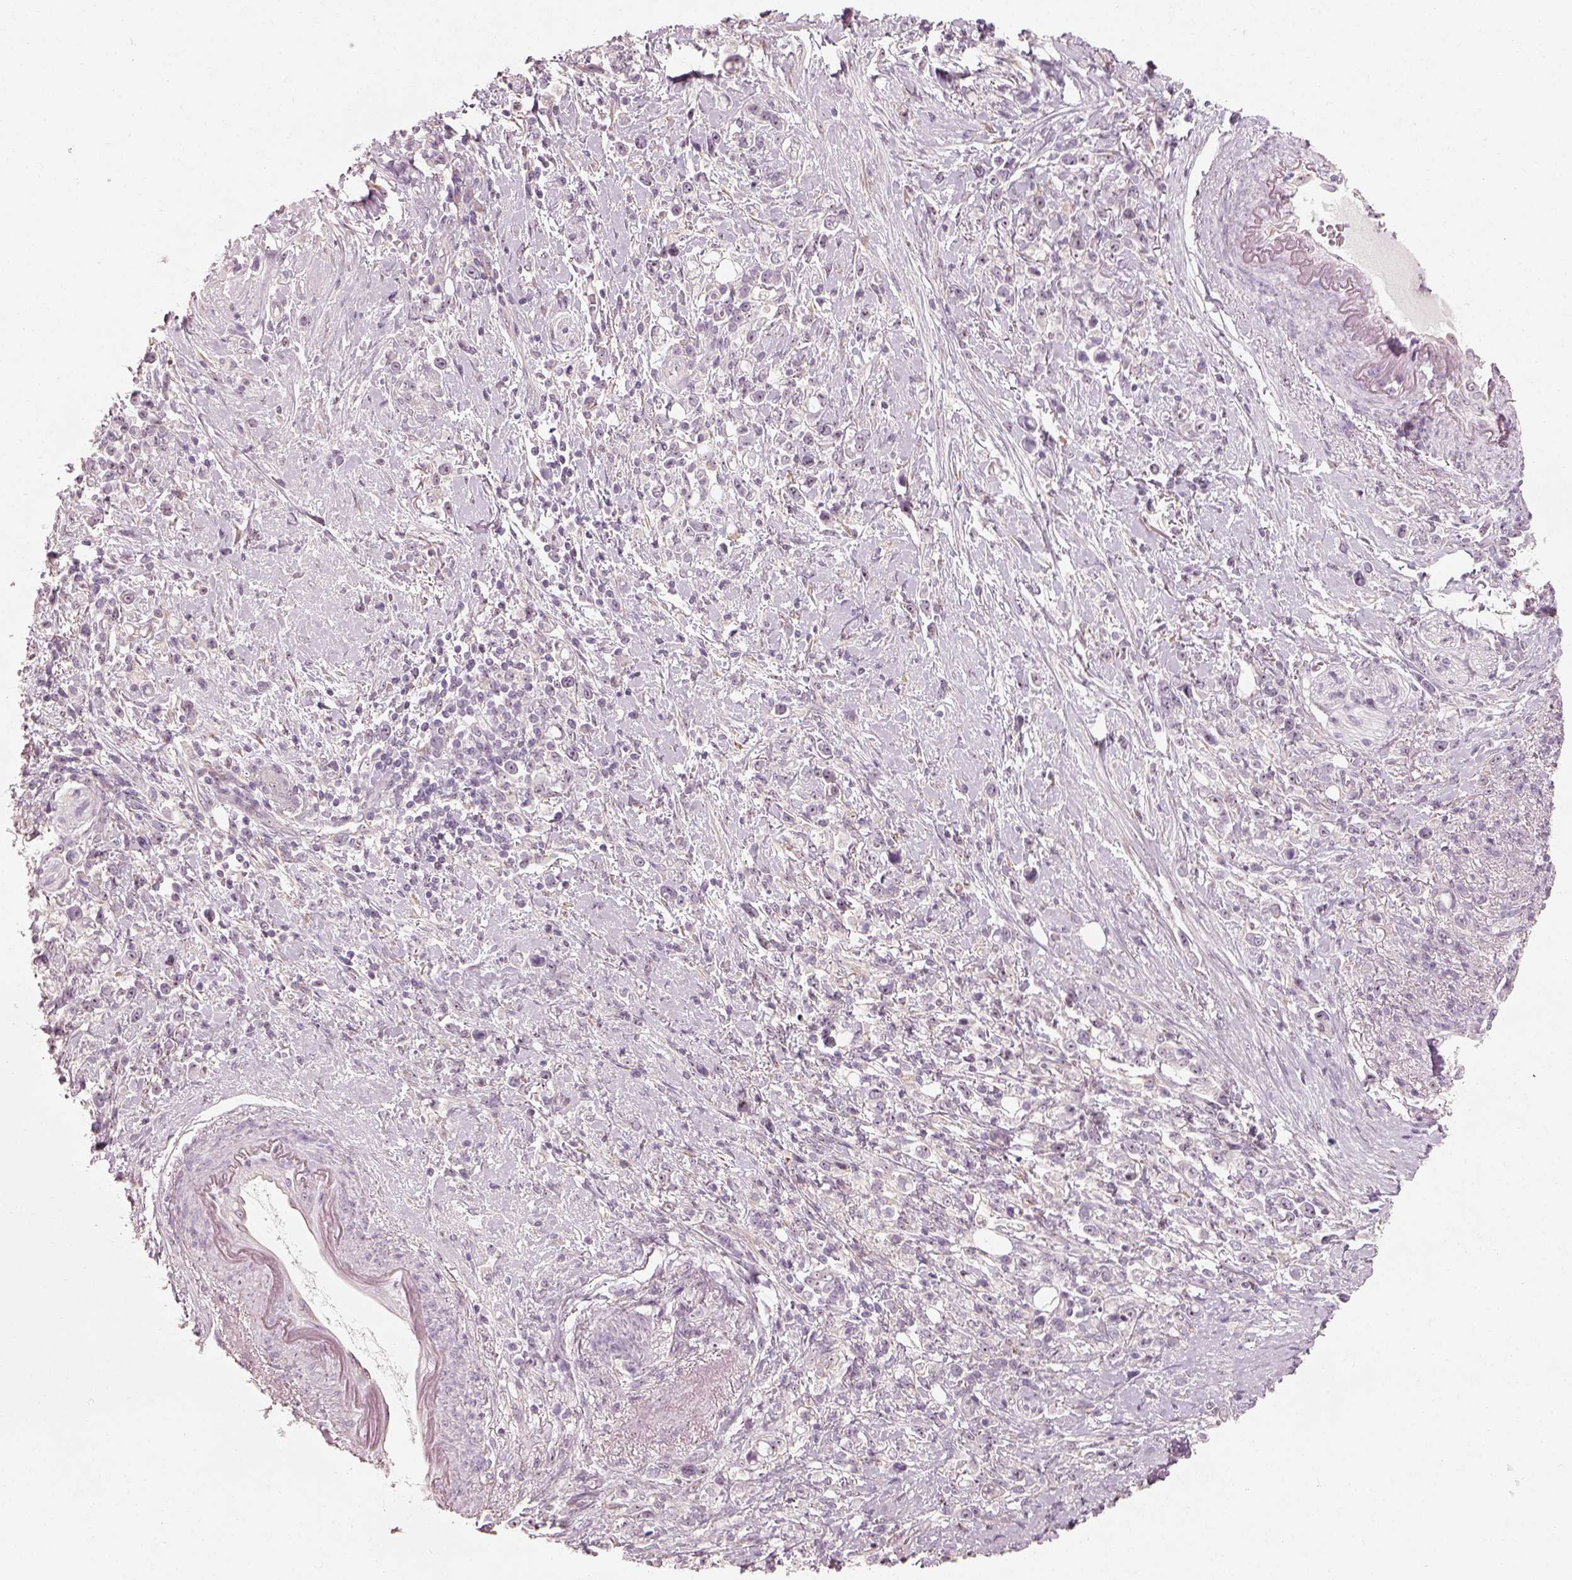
{"staining": {"intensity": "negative", "quantity": "none", "location": "none"}, "tissue": "stomach cancer", "cell_type": "Tumor cells", "image_type": "cancer", "snomed": [{"axis": "morphology", "description": "Adenocarcinoma, NOS"}, {"axis": "topography", "description": "Stomach"}], "caption": "Immunohistochemistry histopathology image of neoplastic tissue: adenocarcinoma (stomach) stained with DAB (3,3'-diaminobenzidine) exhibits no significant protein staining in tumor cells.", "gene": "CDS1", "patient": {"sex": "male", "age": 63}}